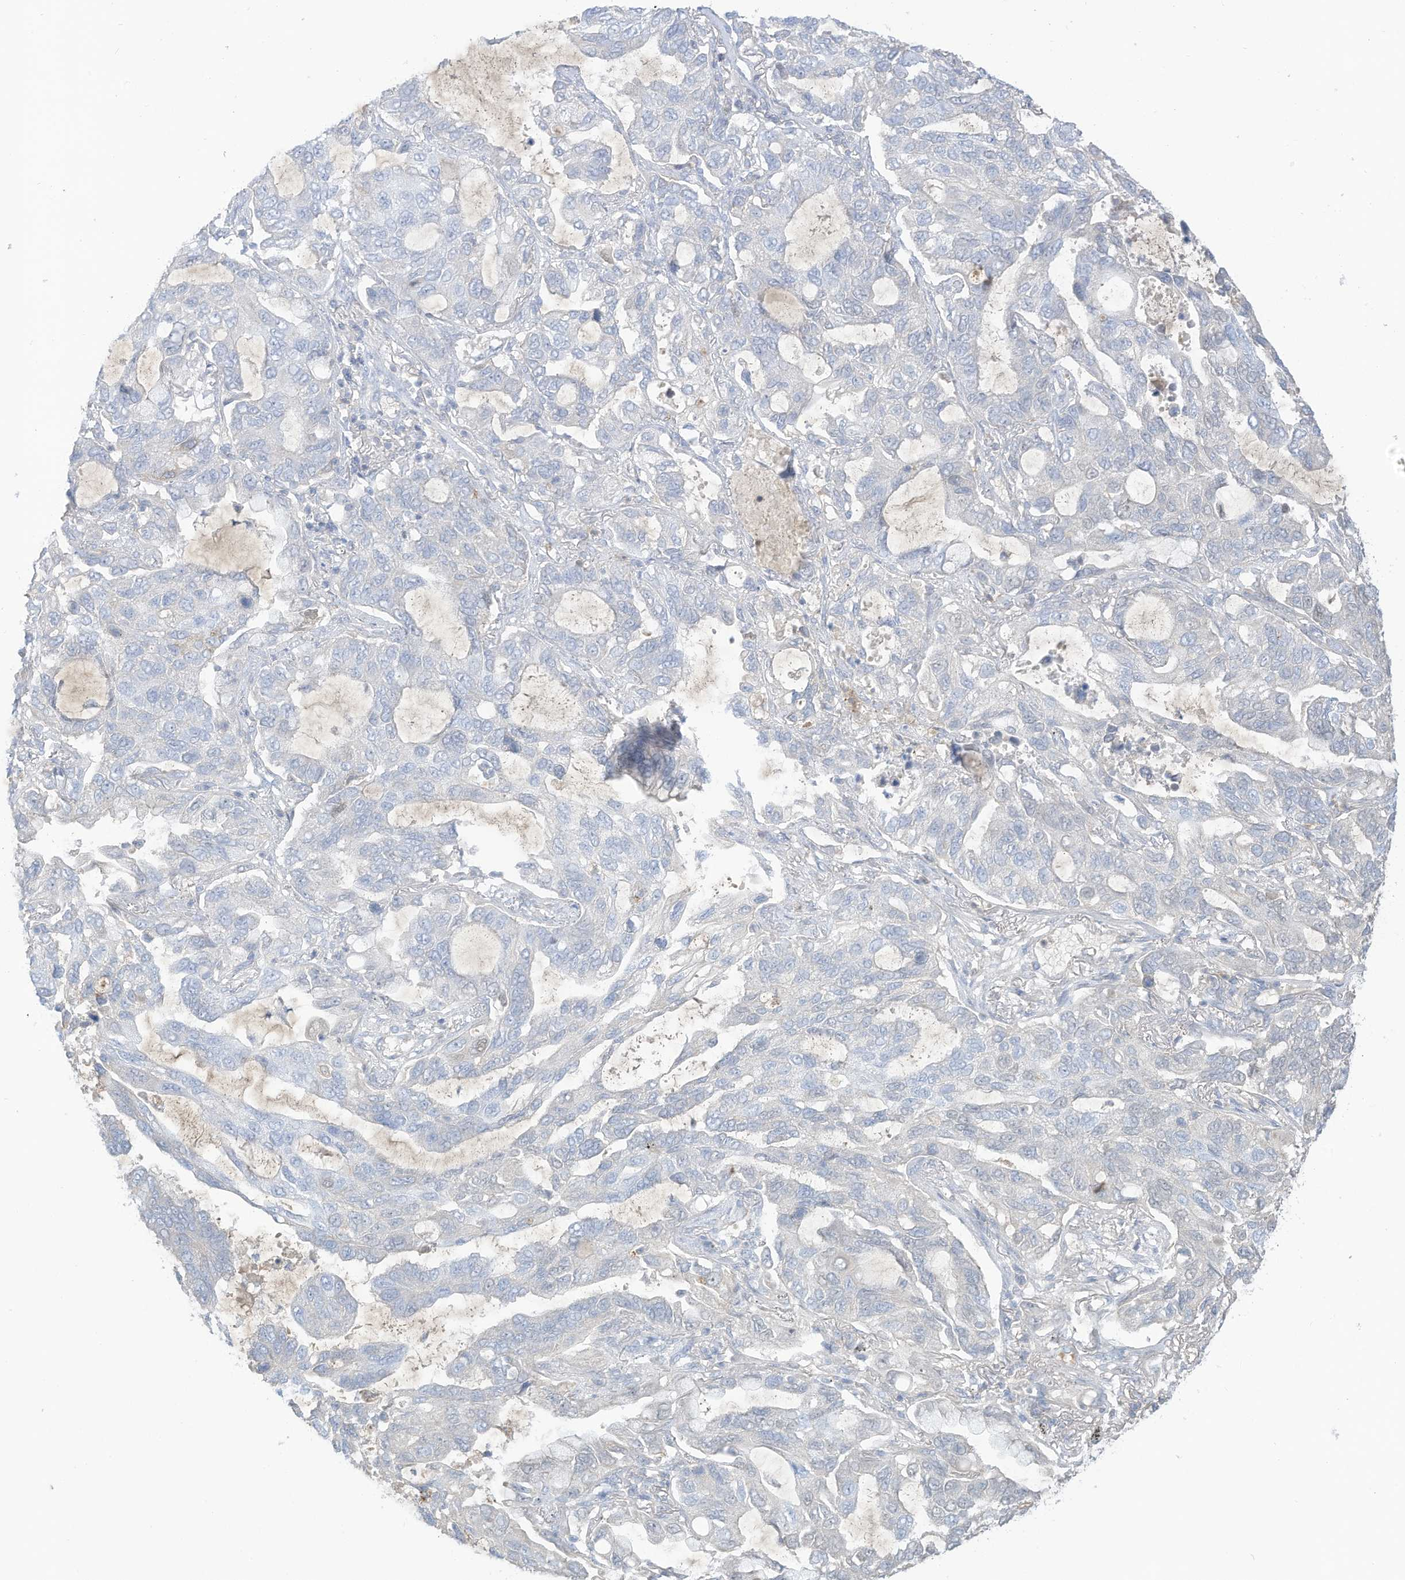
{"staining": {"intensity": "negative", "quantity": "none", "location": "none"}, "tissue": "lung cancer", "cell_type": "Tumor cells", "image_type": "cancer", "snomed": [{"axis": "morphology", "description": "Adenocarcinoma, NOS"}, {"axis": "topography", "description": "Lung"}], "caption": "IHC of lung cancer demonstrates no expression in tumor cells.", "gene": "HSD17B13", "patient": {"sex": "male", "age": 64}}